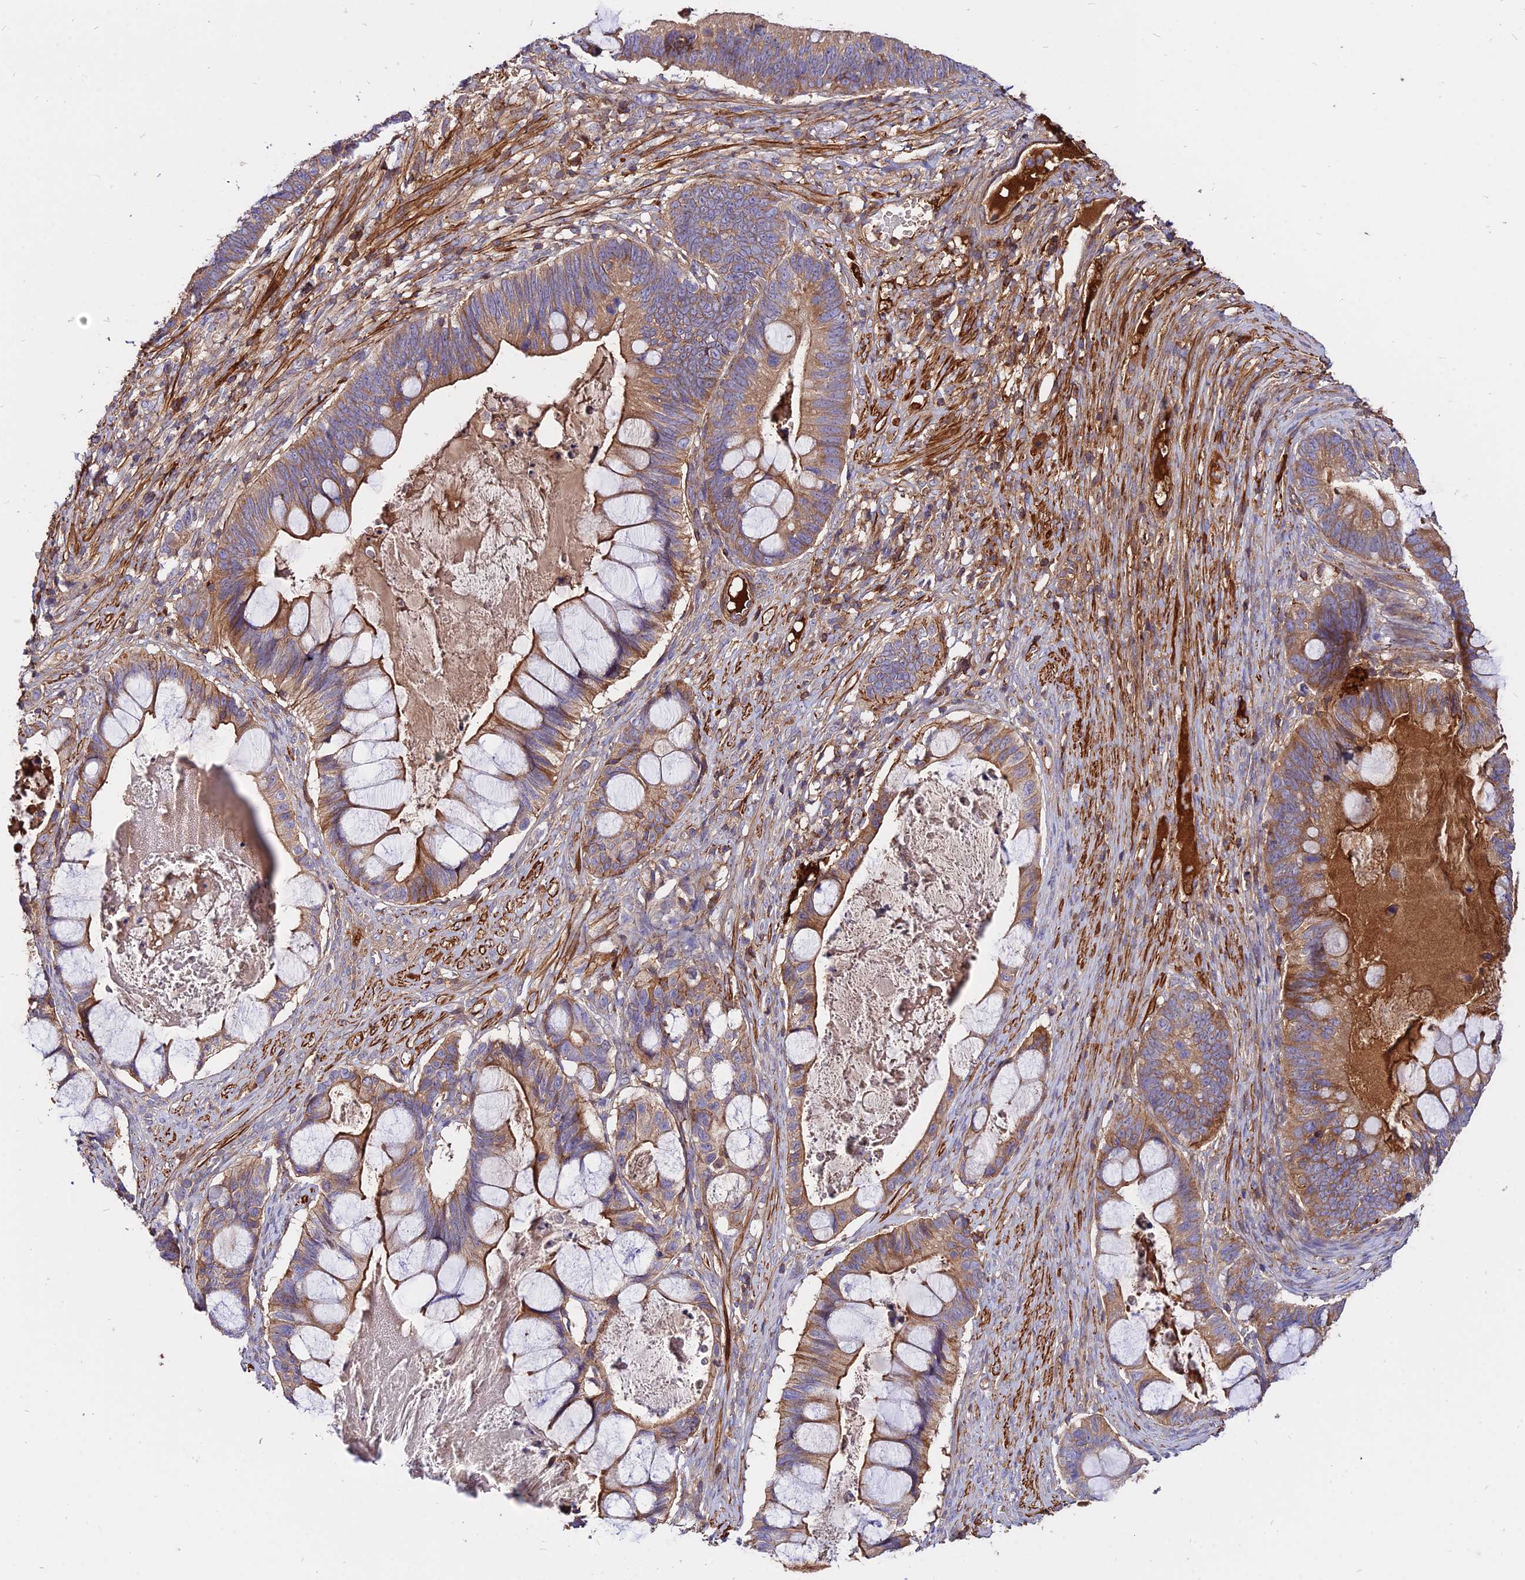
{"staining": {"intensity": "moderate", "quantity": ">75%", "location": "cytoplasmic/membranous"}, "tissue": "ovarian cancer", "cell_type": "Tumor cells", "image_type": "cancer", "snomed": [{"axis": "morphology", "description": "Cystadenocarcinoma, mucinous, NOS"}, {"axis": "topography", "description": "Ovary"}], "caption": "Mucinous cystadenocarcinoma (ovarian) stained with DAB (3,3'-diaminobenzidine) IHC displays medium levels of moderate cytoplasmic/membranous expression in approximately >75% of tumor cells. The staining is performed using DAB brown chromogen to label protein expression. The nuclei are counter-stained blue using hematoxylin.", "gene": "PYM1", "patient": {"sex": "female", "age": 61}}